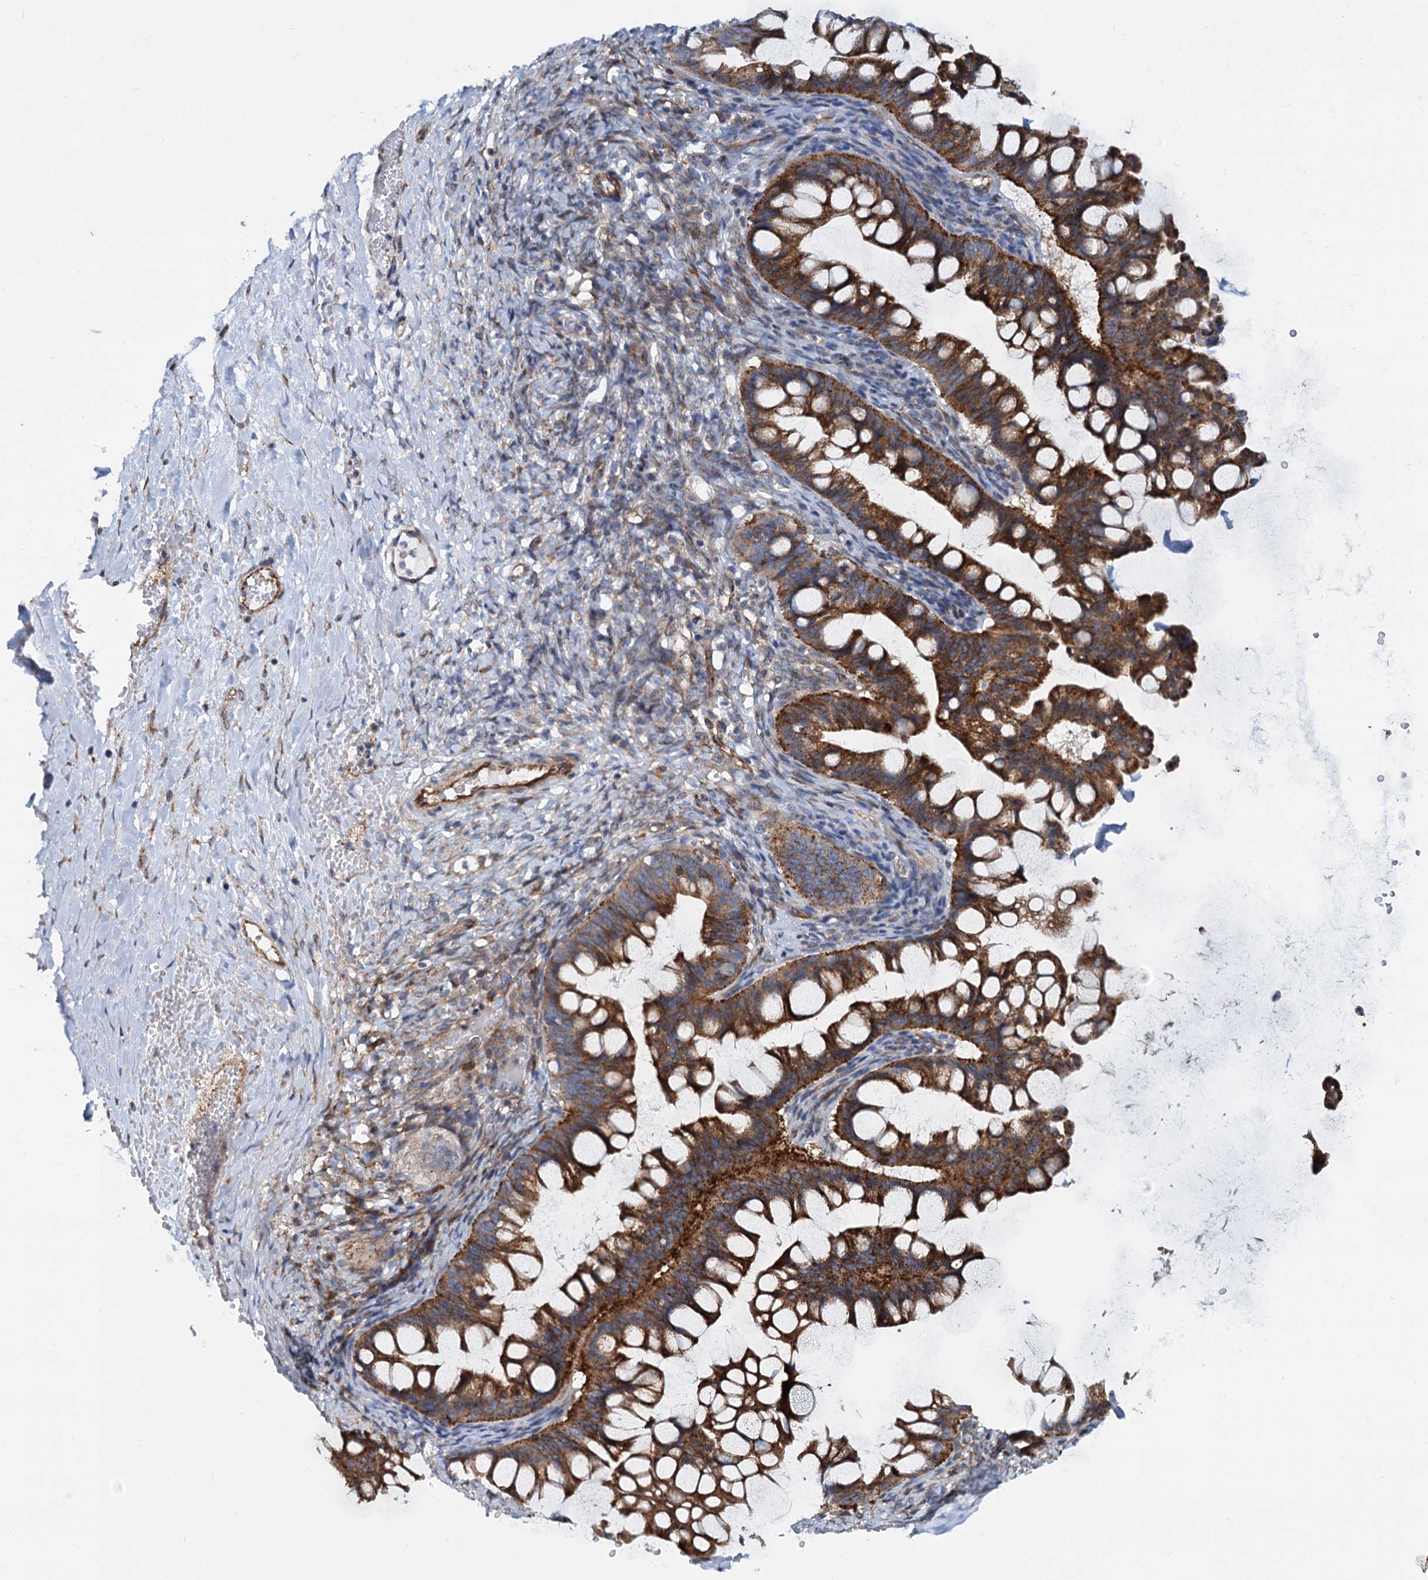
{"staining": {"intensity": "strong", "quantity": ">75%", "location": "cytoplasmic/membranous"}, "tissue": "ovarian cancer", "cell_type": "Tumor cells", "image_type": "cancer", "snomed": [{"axis": "morphology", "description": "Cystadenocarcinoma, mucinous, NOS"}, {"axis": "topography", "description": "Ovary"}], "caption": "A high amount of strong cytoplasmic/membranous staining is seen in about >75% of tumor cells in ovarian cancer (mucinous cystadenocarcinoma) tissue. (brown staining indicates protein expression, while blue staining denotes nuclei).", "gene": "PSEN1", "patient": {"sex": "female", "age": 73}}